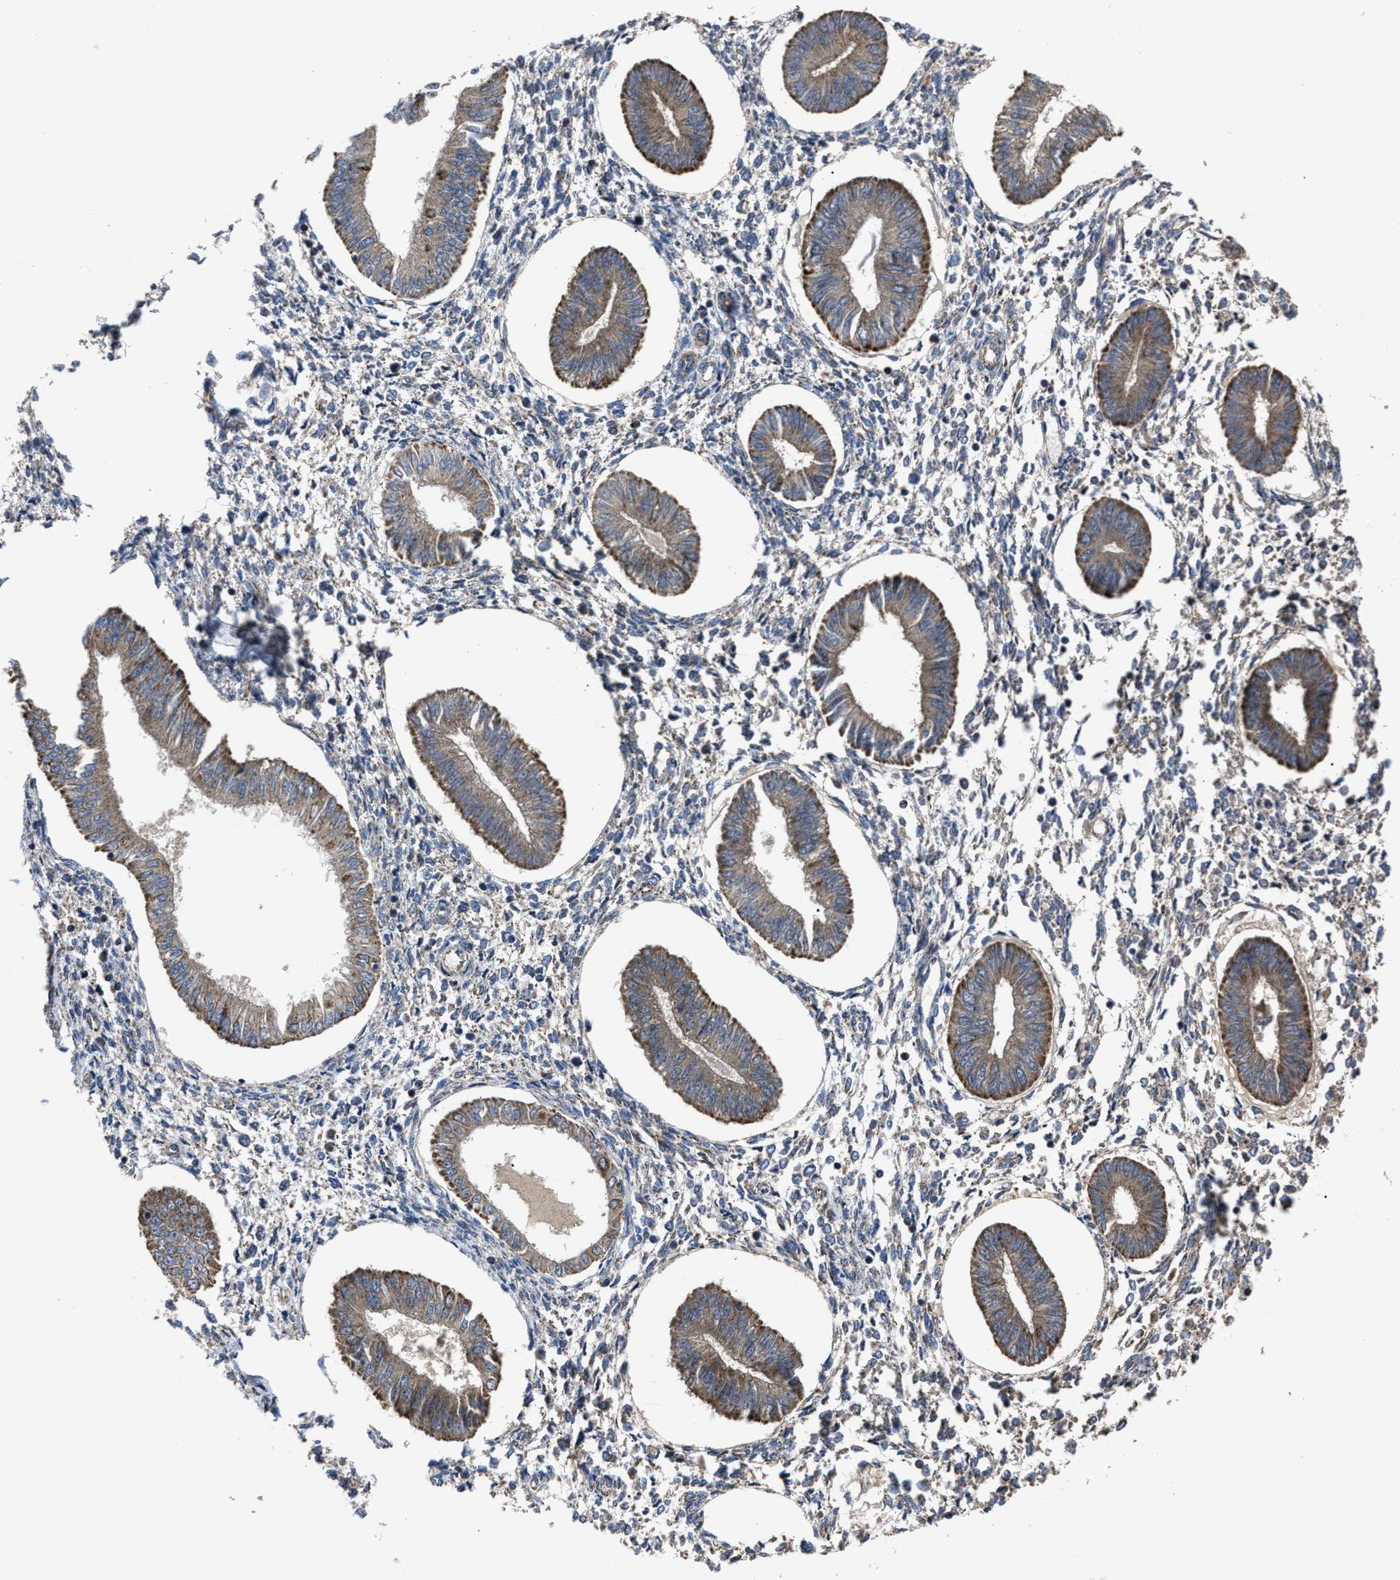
{"staining": {"intensity": "negative", "quantity": "none", "location": "none"}, "tissue": "endometrium", "cell_type": "Cells in endometrial stroma", "image_type": "normal", "snomed": [{"axis": "morphology", "description": "Normal tissue, NOS"}, {"axis": "topography", "description": "Endometrium"}], "caption": "A micrograph of endometrium stained for a protein displays no brown staining in cells in endometrial stroma. (DAB immunohistochemistry (IHC) visualized using brightfield microscopy, high magnification).", "gene": "PASK", "patient": {"sex": "female", "age": 50}}